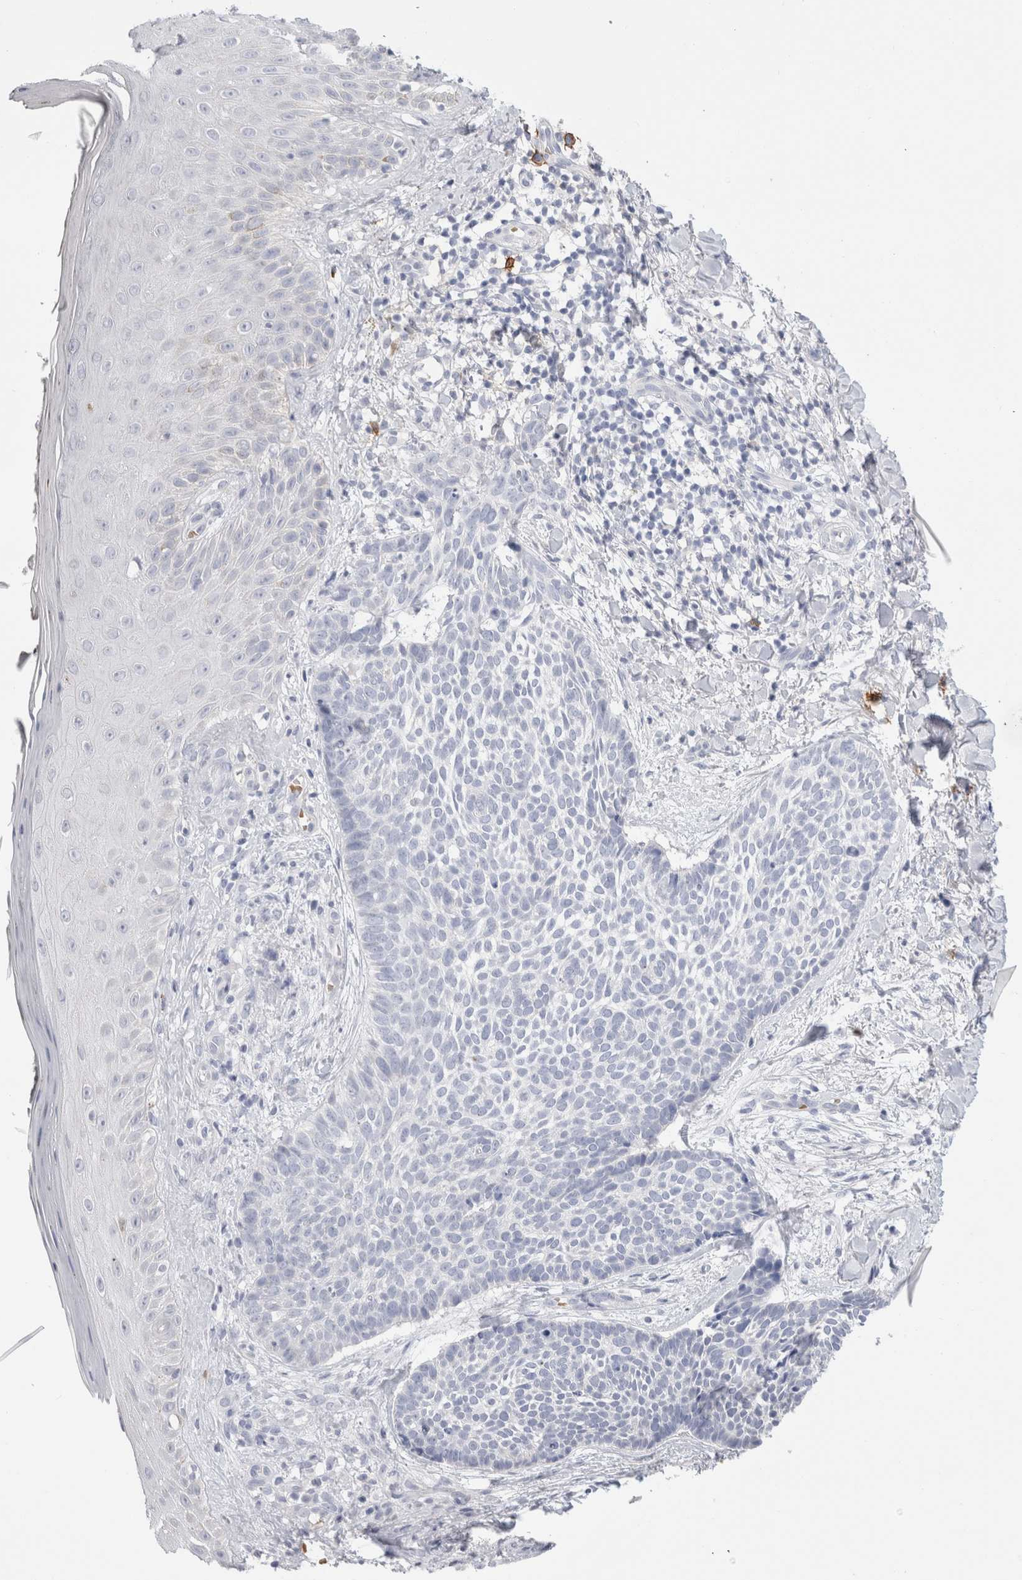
{"staining": {"intensity": "negative", "quantity": "none", "location": "none"}, "tissue": "skin cancer", "cell_type": "Tumor cells", "image_type": "cancer", "snomed": [{"axis": "morphology", "description": "Normal tissue, NOS"}, {"axis": "morphology", "description": "Basal cell carcinoma"}, {"axis": "topography", "description": "Skin"}], "caption": "IHC of skin cancer displays no positivity in tumor cells.", "gene": "CD38", "patient": {"sex": "male", "age": 67}}